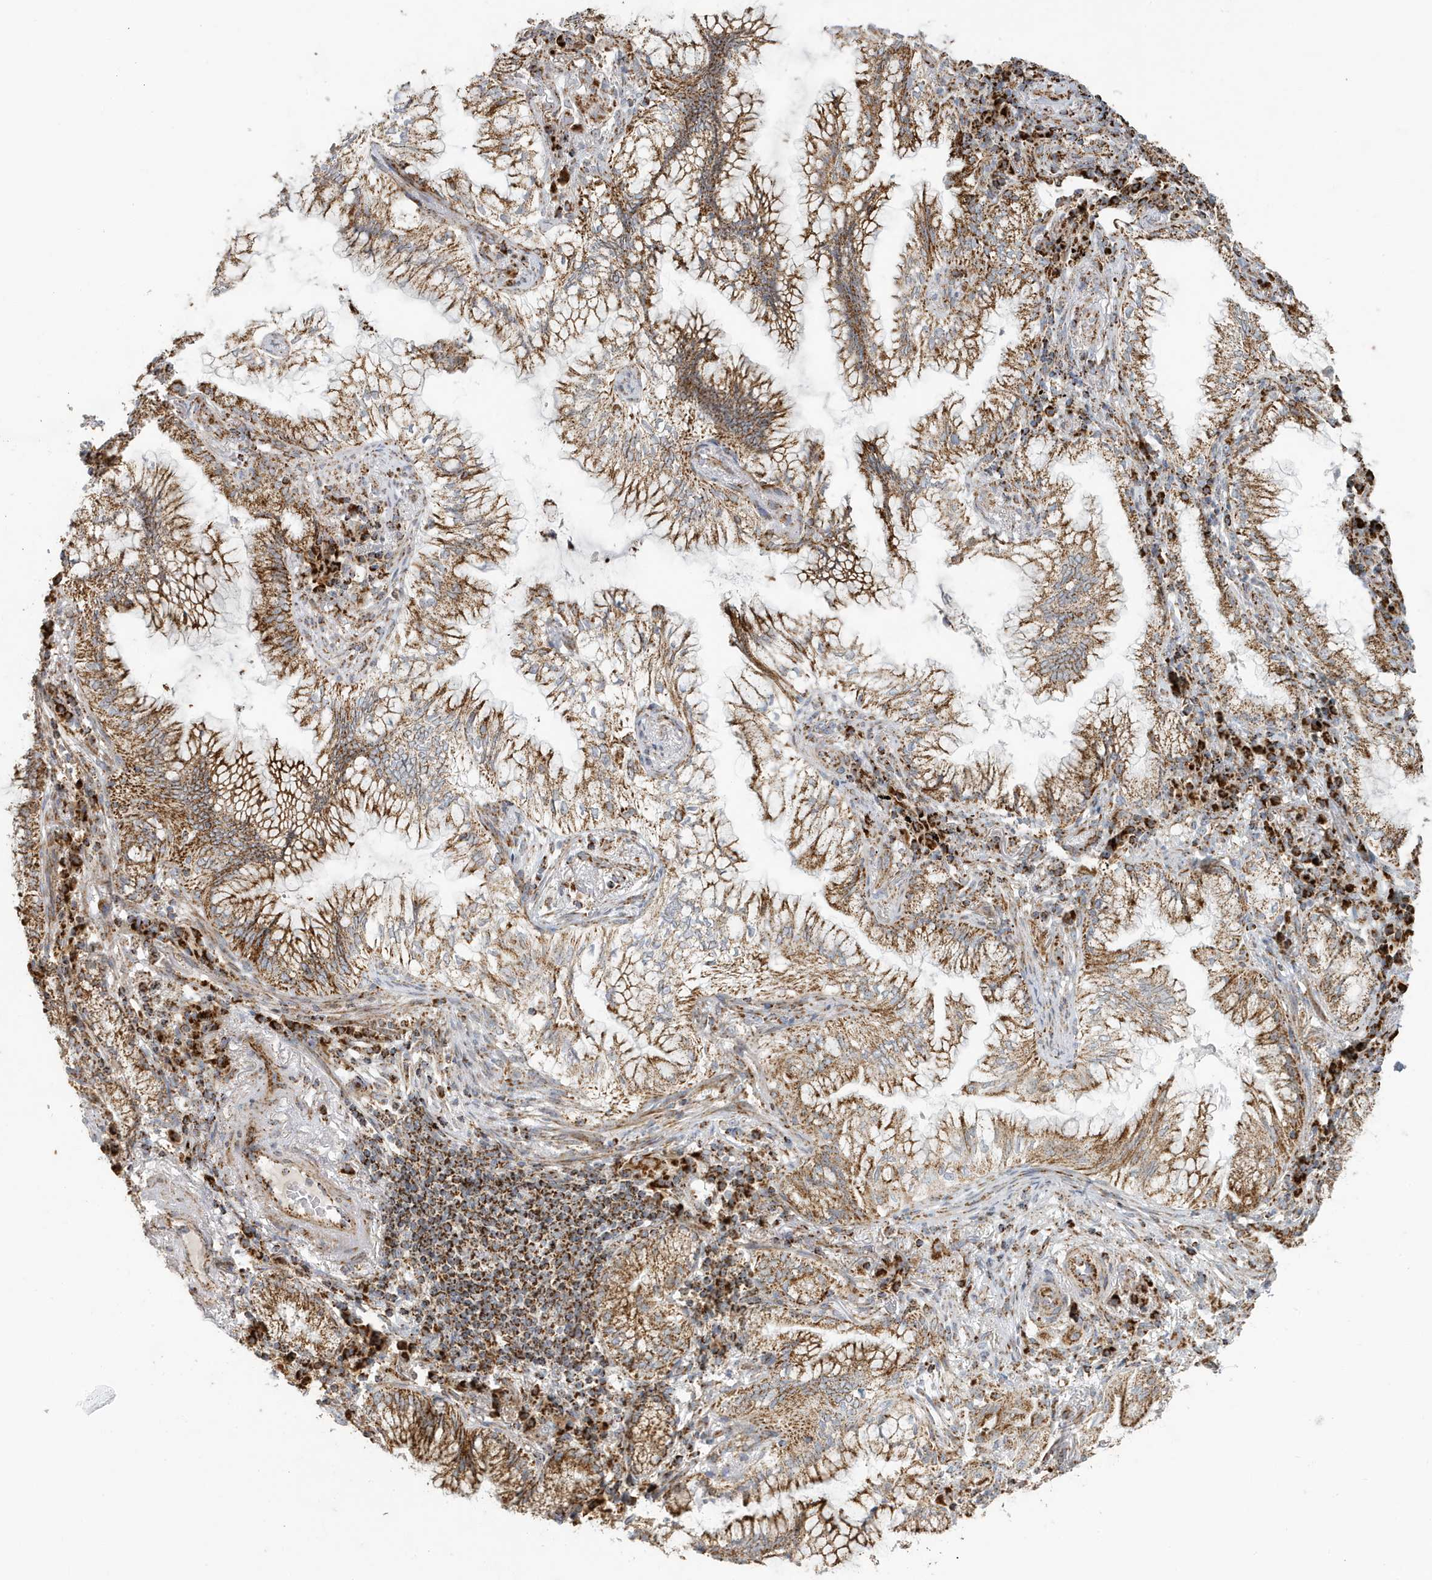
{"staining": {"intensity": "moderate", "quantity": ">75%", "location": "cytoplasmic/membranous"}, "tissue": "lung cancer", "cell_type": "Tumor cells", "image_type": "cancer", "snomed": [{"axis": "morphology", "description": "Adenocarcinoma, NOS"}, {"axis": "topography", "description": "Lung"}], "caption": "The histopathology image shows immunohistochemical staining of lung adenocarcinoma. There is moderate cytoplasmic/membranous positivity is identified in about >75% of tumor cells.", "gene": "MAN1A1", "patient": {"sex": "female", "age": 70}}